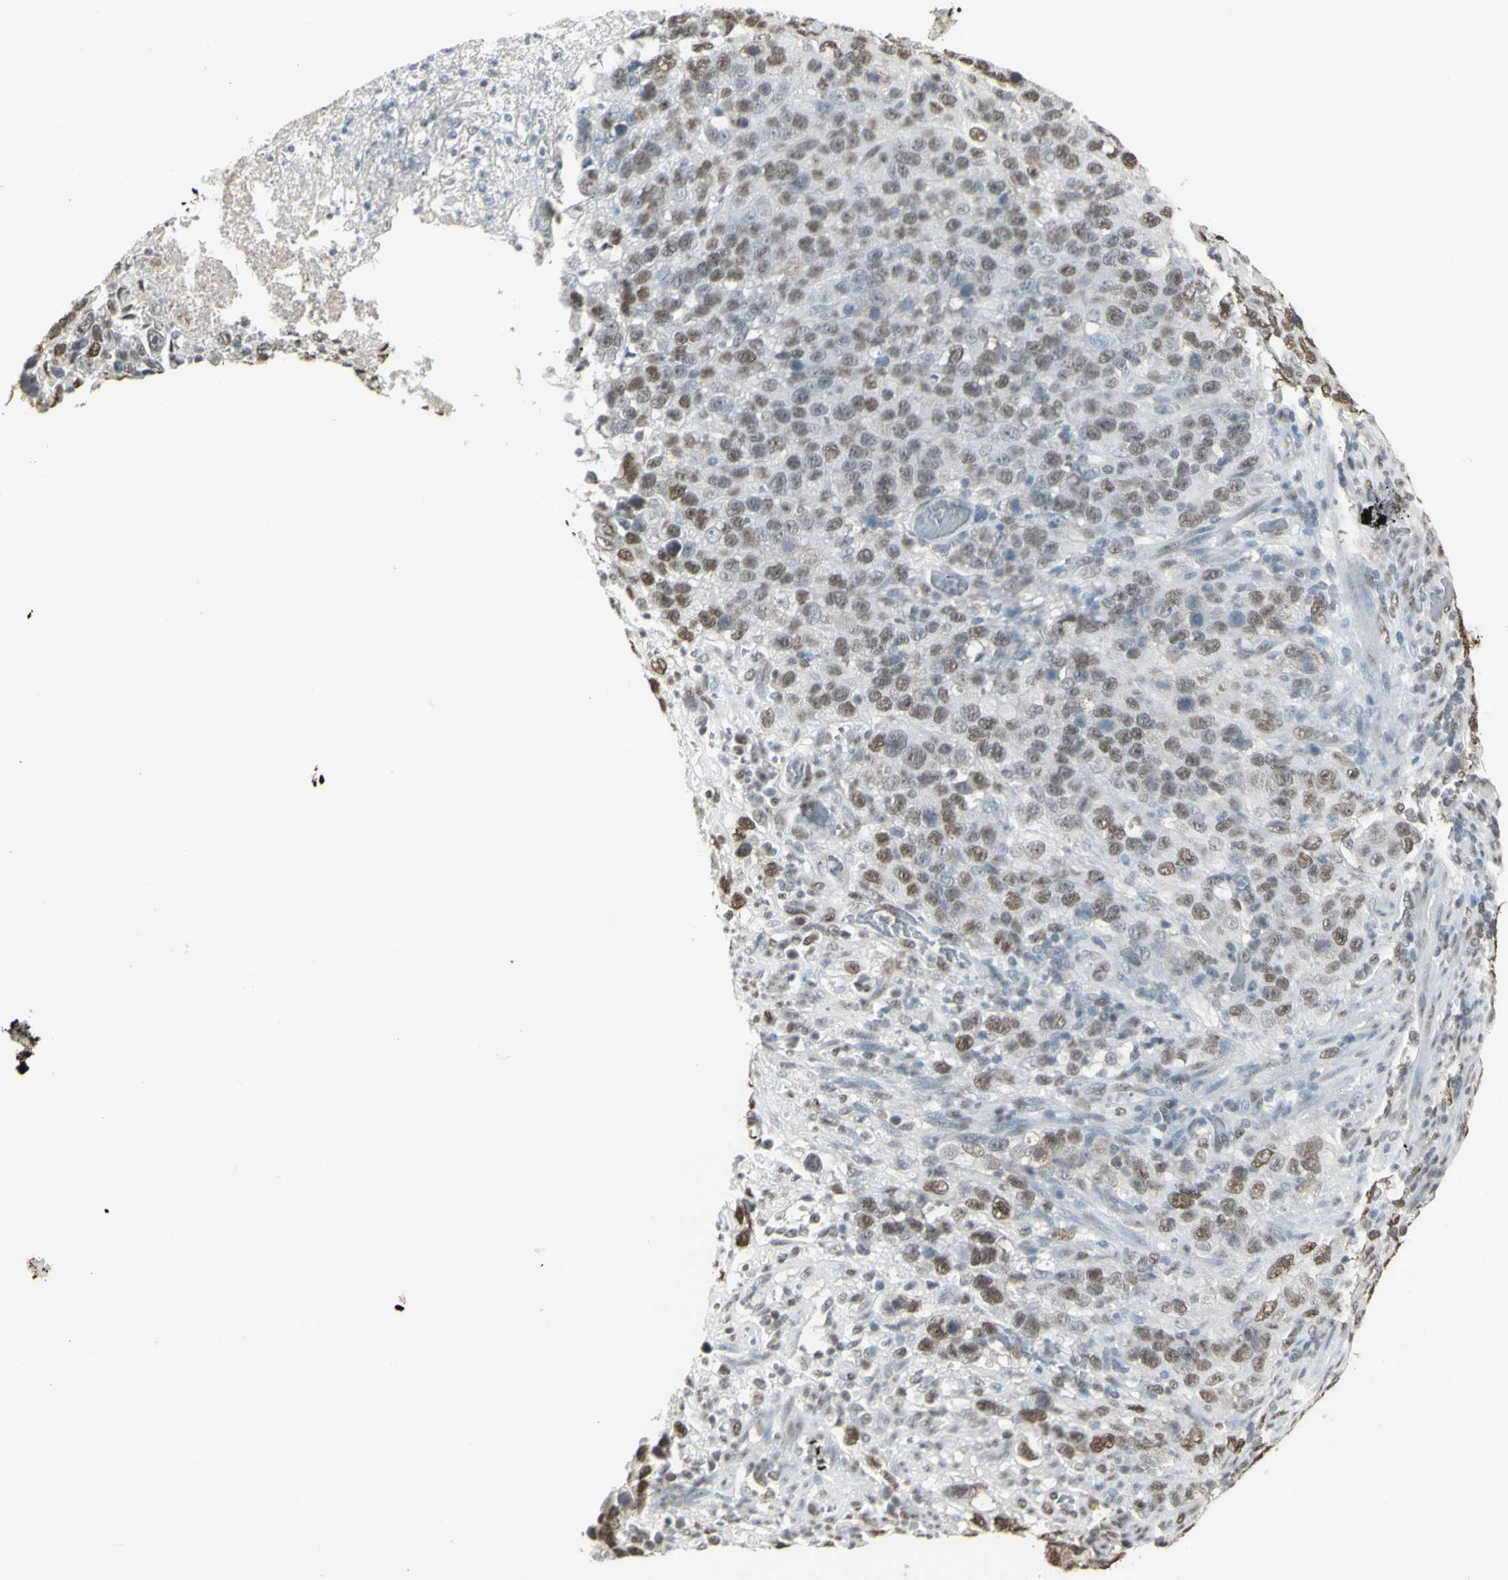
{"staining": {"intensity": "weak", "quantity": "25%-75%", "location": "nuclear"}, "tissue": "stomach cancer", "cell_type": "Tumor cells", "image_type": "cancer", "snomed": [{"axis": "morphology", "description": "Normal tissue, NOS"}, {"axis": "morphology", "description": "Adenocarcinoma, NOS"}, {"axis": "topography", "description": "Stomach"}], "caption": "Stomach cancer (adenocarcinoma) stained with a protein marker reveals weak staining in tumor cells.", "gene": "TRIM28", "patient": {"sex": "male", "age": 48}}